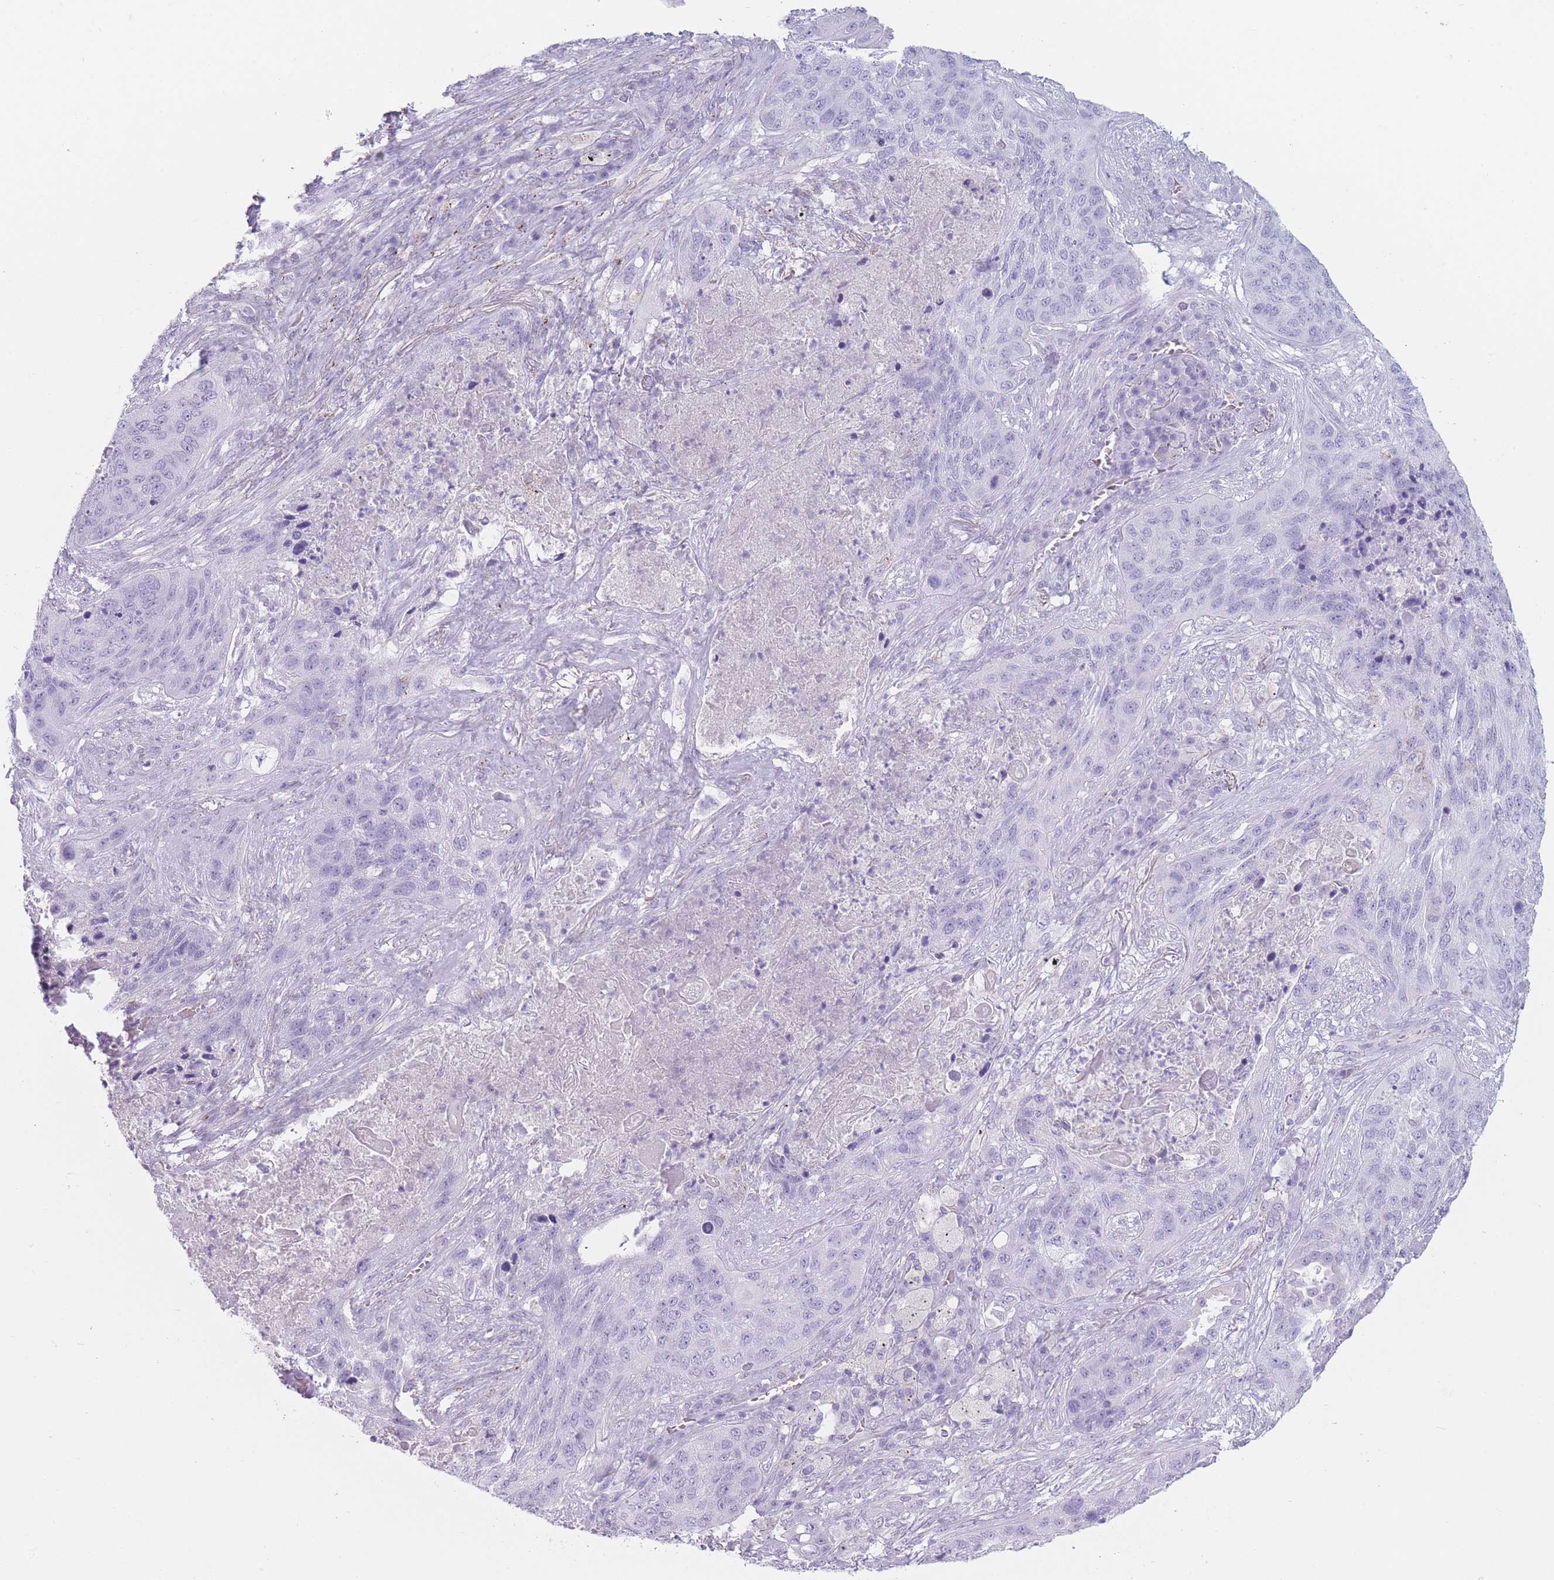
{"staining": {"intensity": "negative", "quantity": "none", "location": "none"}, "tissue": "lung cancer", "cell_type": "Tumor cells", "image_type": "cancer", "snomed": [{"axis": "morphology", "description": "Squamous cell carcinoma, NOS"}, {"axis": "topography", "description": "Lung"}], "caption": "Human lung cancer (squamous cell carcinoma) stained for a protein using immunohistochemistry (IHC) reveals no staining in tumor cells.", "gene": "GPR12", "patient": {"sex": "female", "age": 63}}